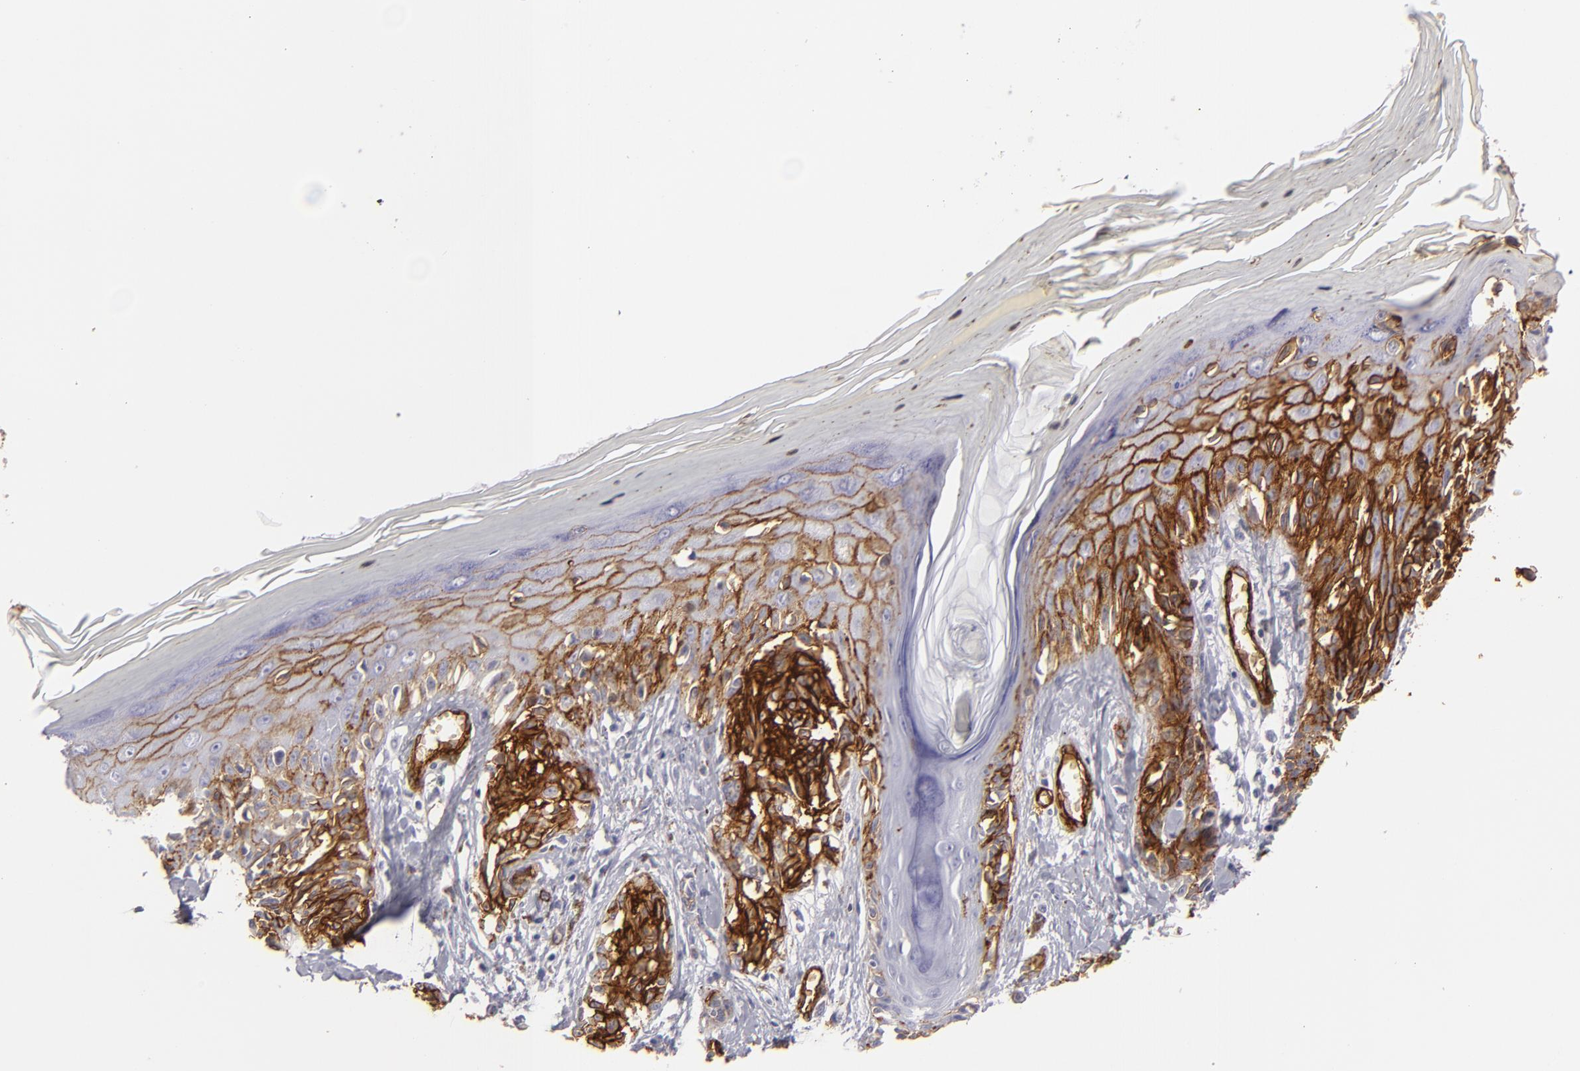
{"staining": {"intensity": "strong", "quantity": ">75%", "location": "cytoplasmic/membranous"}, "tissue": "melanoma", "cell_type": "Tumor cells", "image_type": "cancer", "snomed": [{"axis": "morphology", "description": "Malignant melanoma, NOS"}, {"axis": "topography", "description": "Skin"}], "caption": "Immunohistochemistry (IHC) of melanoma shows high levels of strong cytoplasmic/membranous positivity in about >75% of tumor cells. The staining was performed using DAB, with brown indicating positive protein expression. Nuclei are stained blue with hematoxylin.", "gene": "MCAM", "patient": {"sex": "female", "age": 77}}